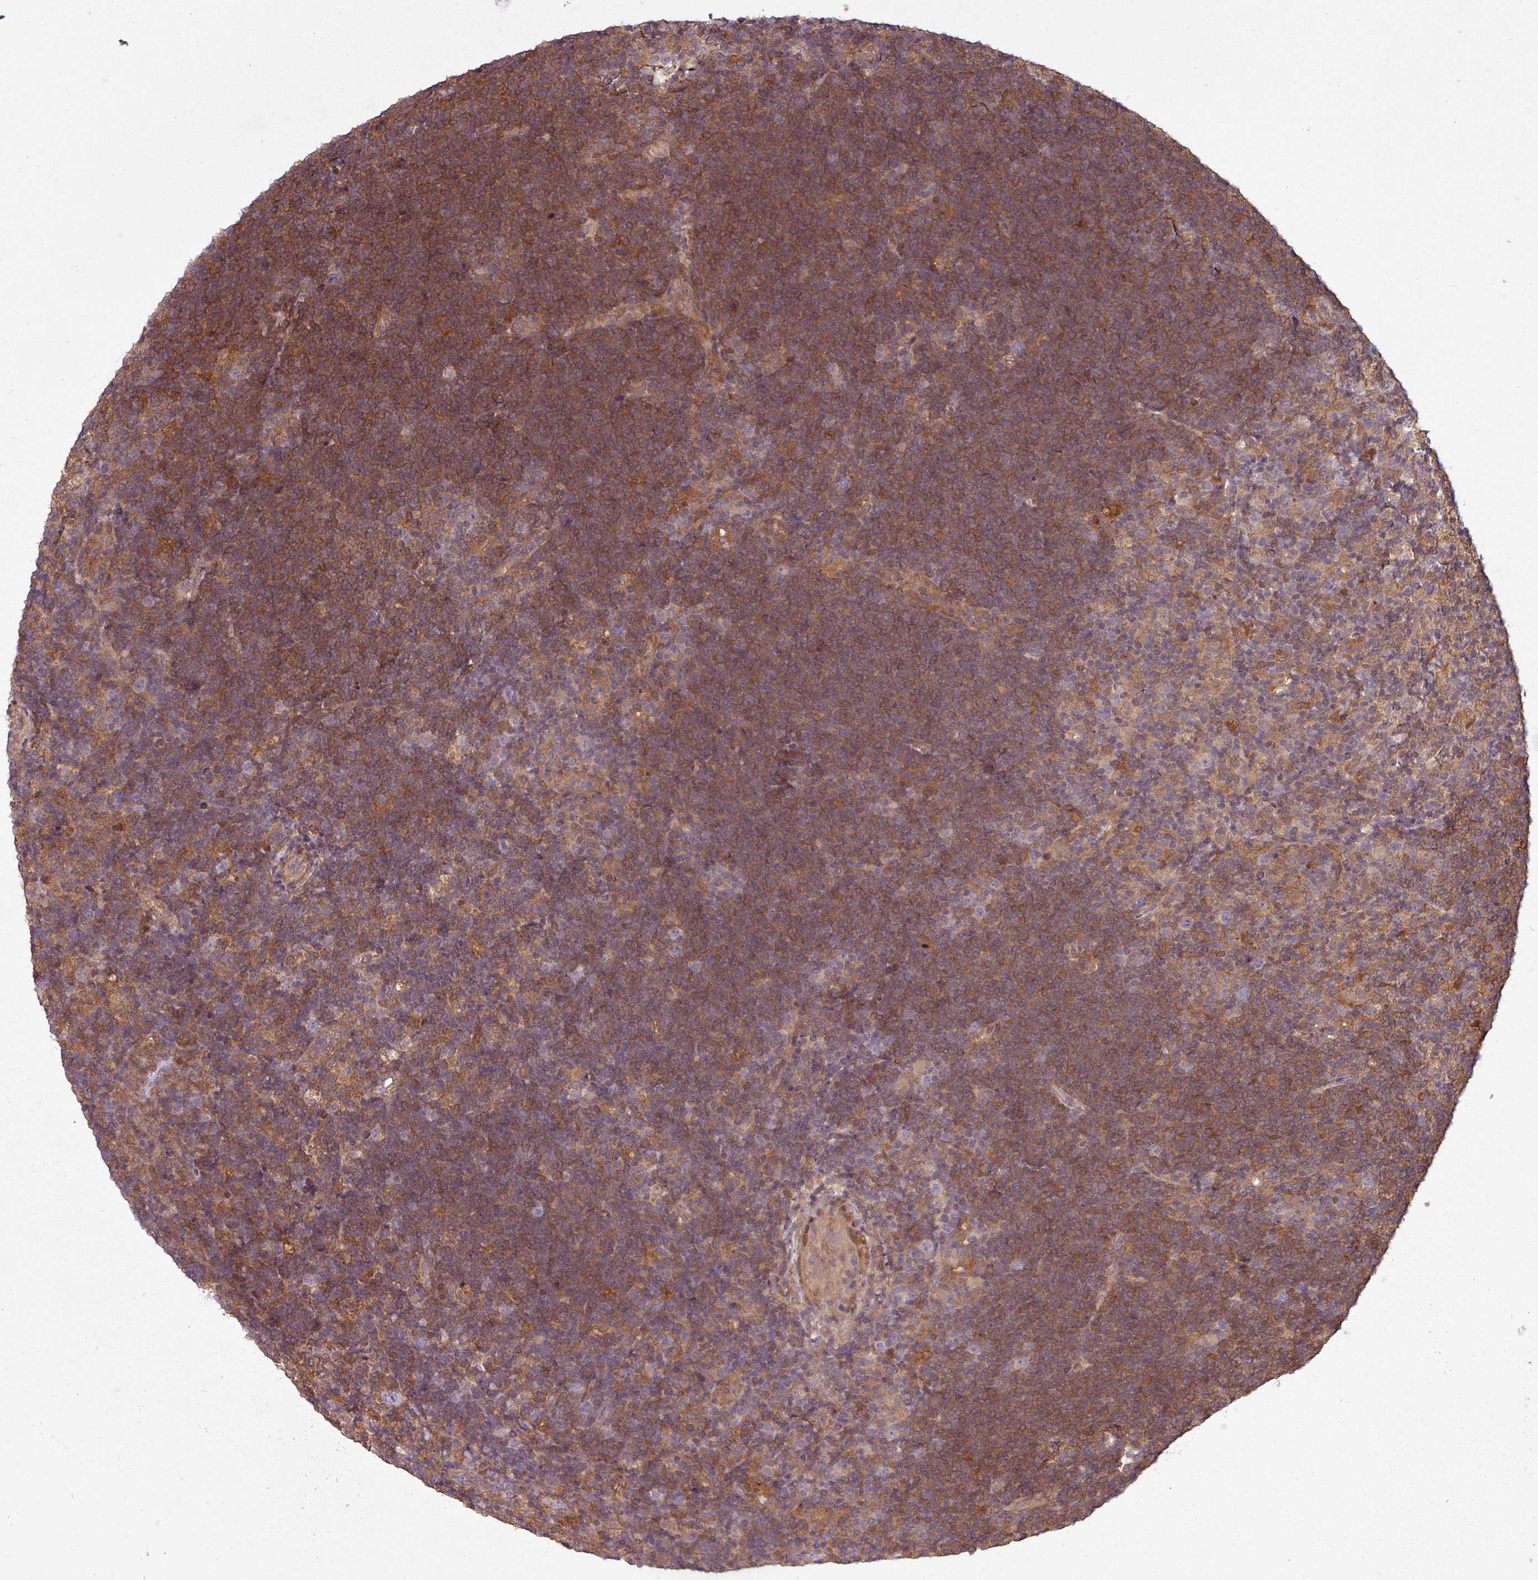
{"staining": {"intensity": "negative", "quantity": "none", "location": "none"}, "tissue": "lymphoma", "cell_type": "Tumor cells", "image_type": "cancer", "snomed": [{"axis": "morphology", "description": "Hodgkin's disease, NOS"}, {"axis": "topography", "description": "Lymph node"}], "caption": "Tumor cells show no significant protein staining in lymphoma.", "gene": "SH3BGRL", "patient": {"sex": "female", "age": 57}}